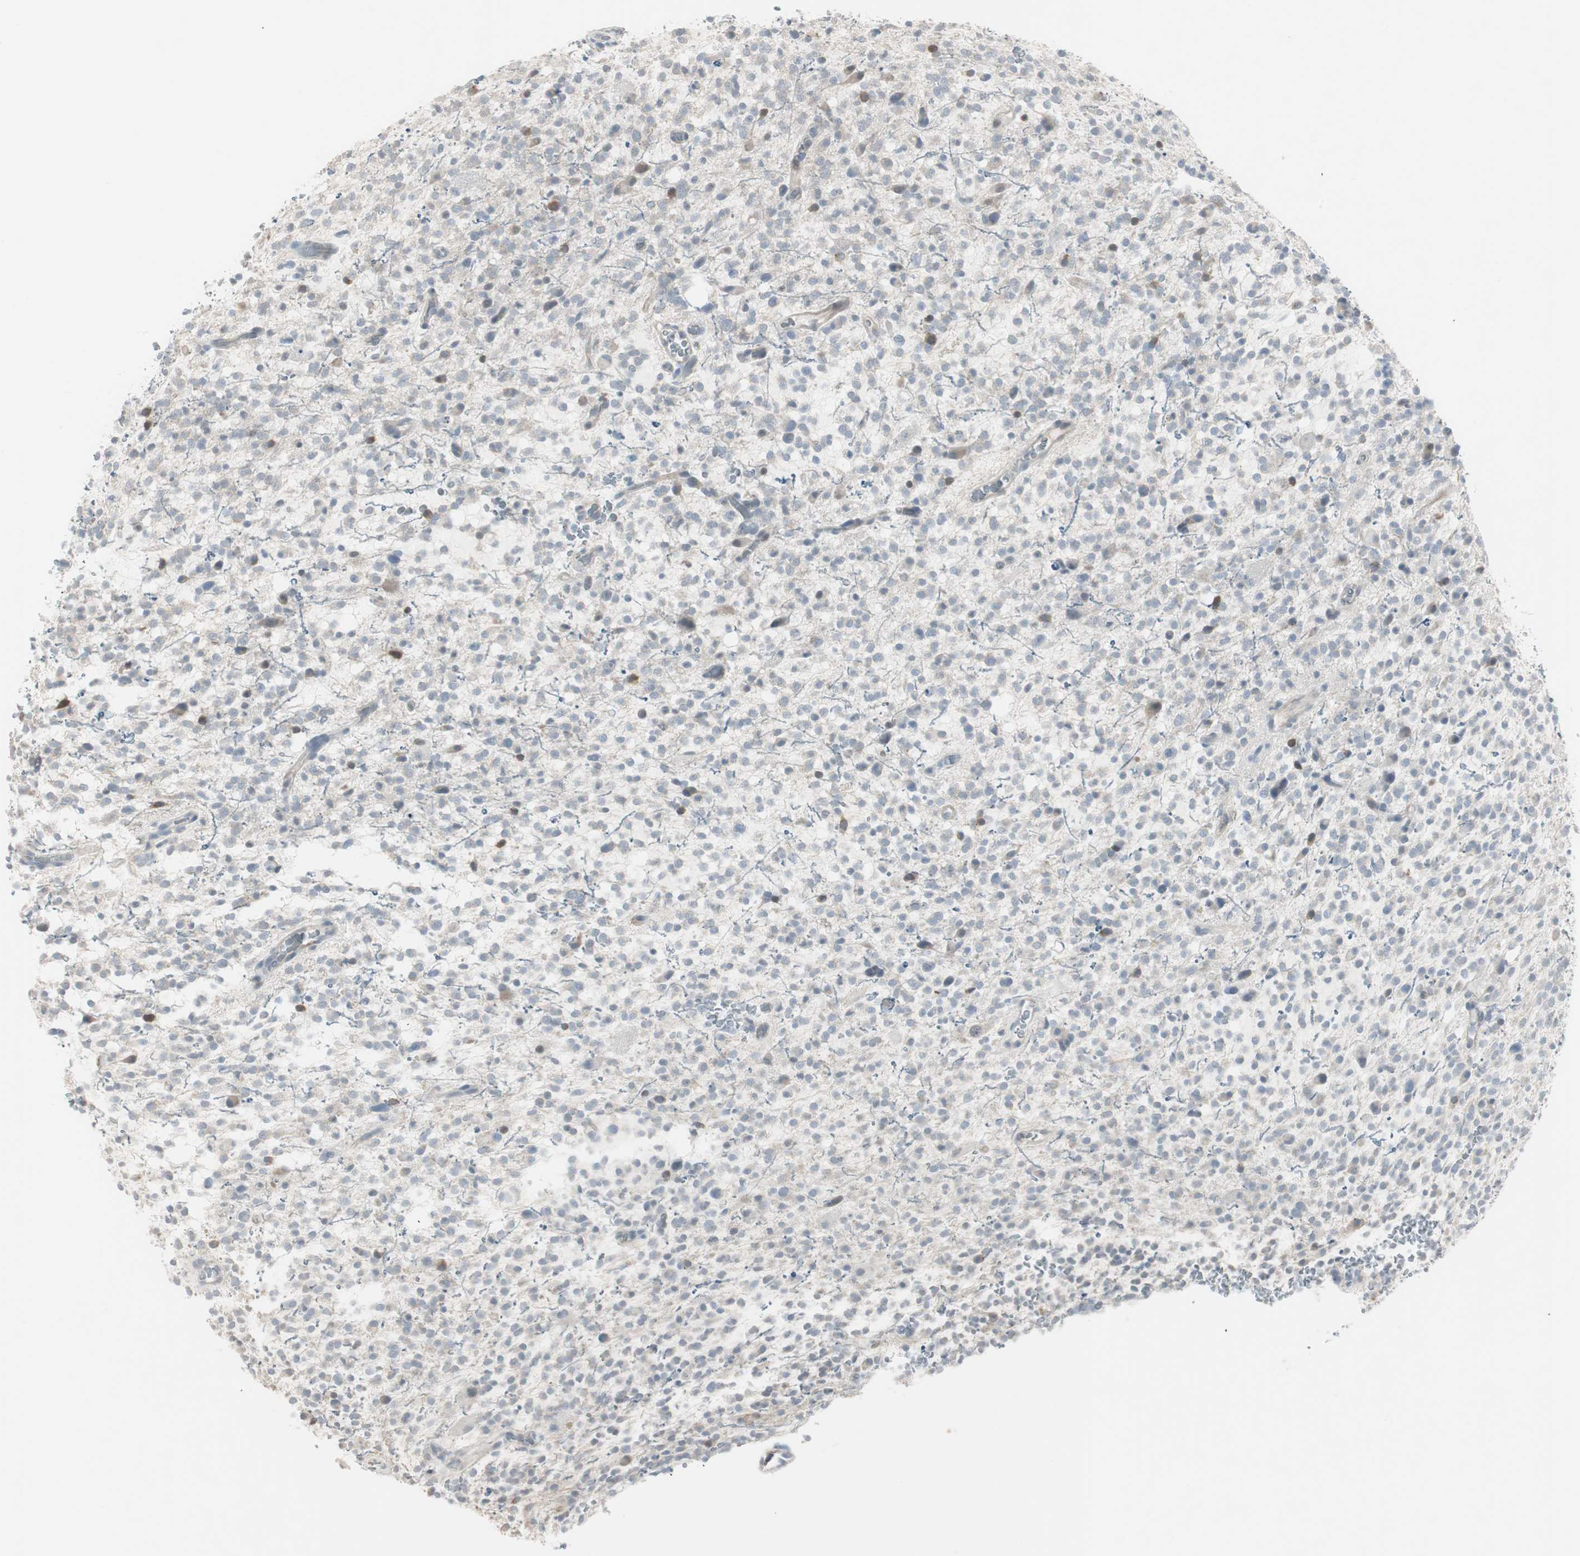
{"staining": {"intensity": "negative", "quantity": "none", "location": "none"}, "tissue": "glioma", "cell_type": "Tumor cells", "image_type": "cancer", "snomed": [{"axis": "morphology", "description": "Glioma, malignant, High grade"}, {"axis": "topography", "description": "Brain"}], "caption": "Immunohistochemical staining of human glioma demonstrates no significant positivity in tumor cells.", "gene": "MAP4K4", "patient": {"sex": "male", "age": 48}}